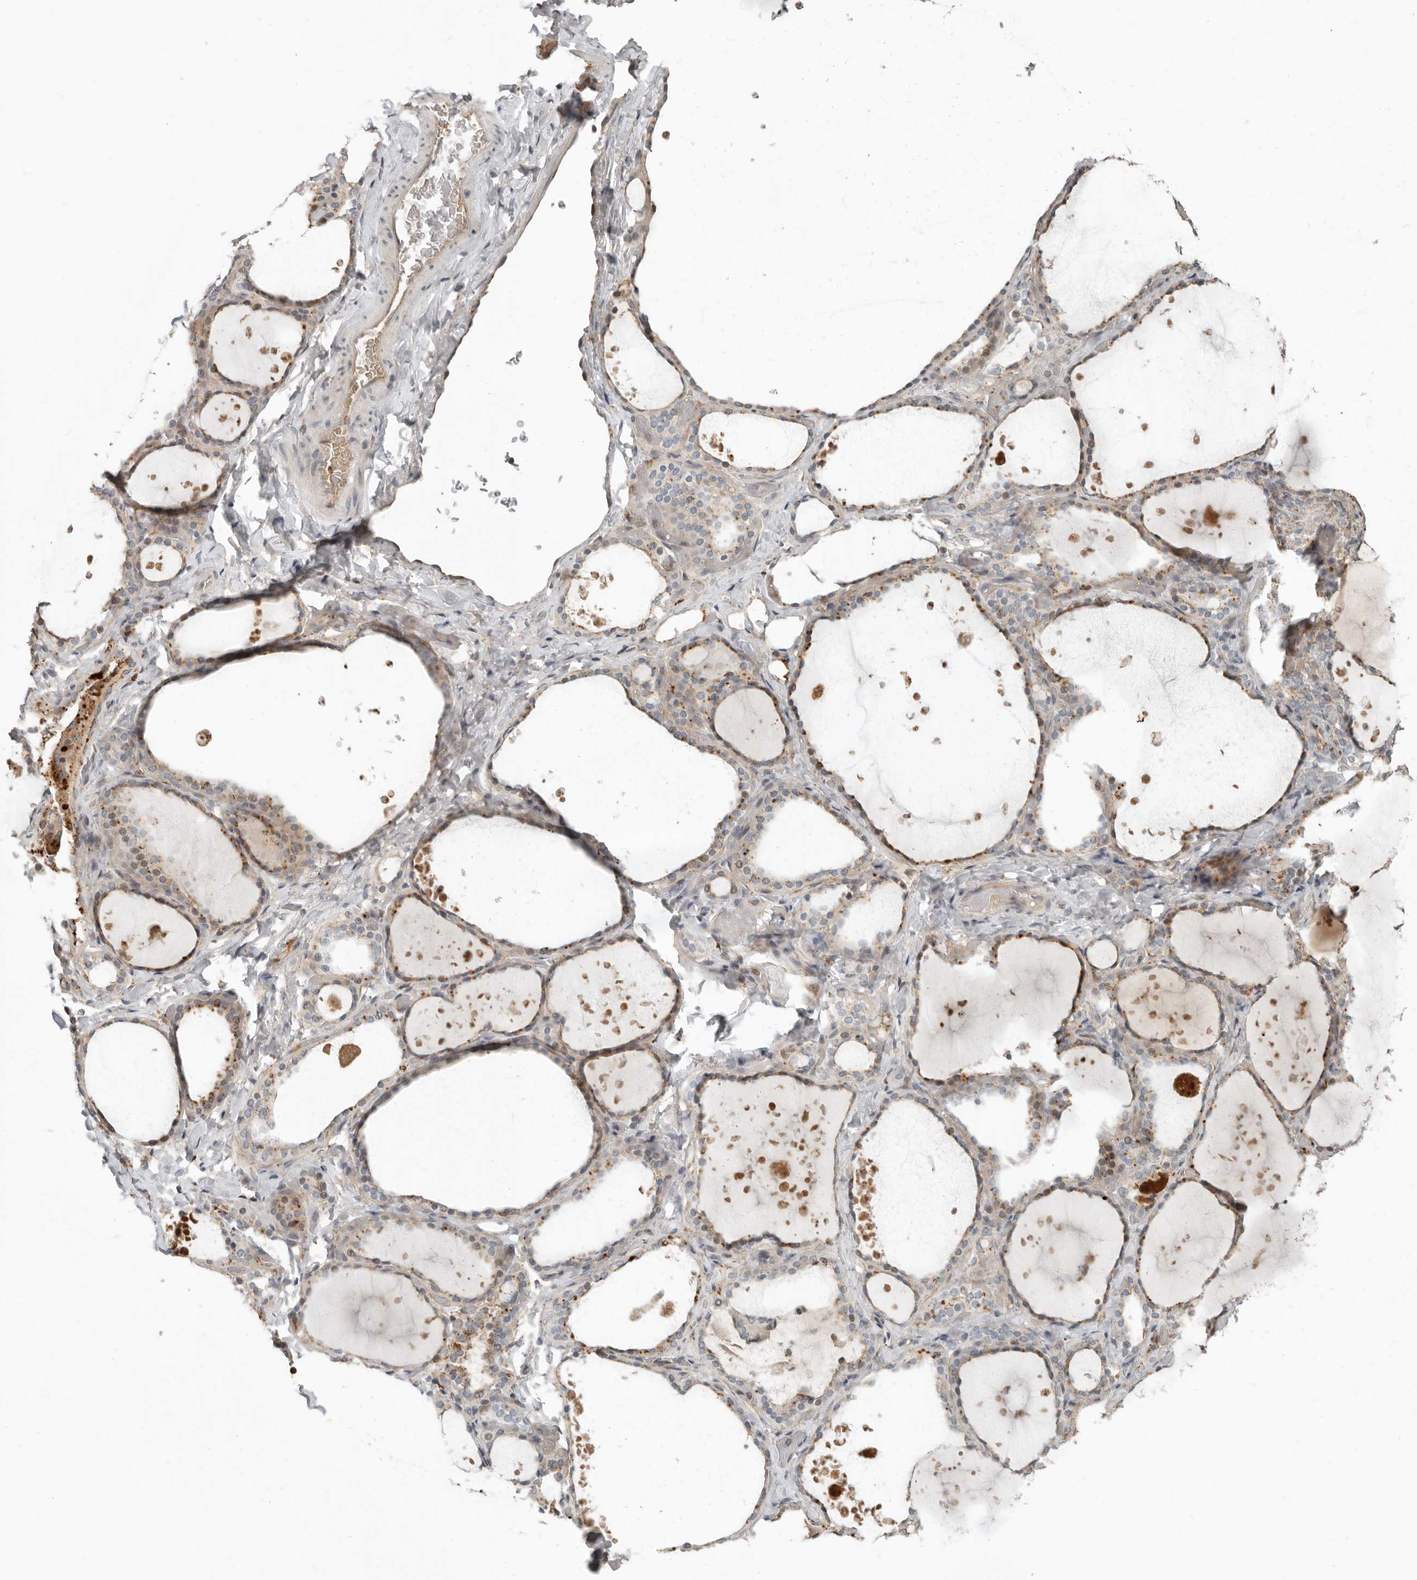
{"staining": {"intensity": "moderate", "quantity": "25%-75%", "location": "cytoplasmic/membranous"}, "tissue": "thyroid gland", "cell_type": "Glandular cells", "image_type": "normal", "snomed": [{"axis": "morphology", "description": "Normal tissue, NOS"}, {"axis": "topography", "description": "Thyroid gland"}], "caption": "Moderate cytoplasmic/membranous staining is appreciated in approximately 25%-75% of glandular cells in unremarkable thyroid gland. (DAB (3,3'-diaminobenzidine) IHC, brown staining for protein, blue staining for nuclei).", "gene": "KLHL38", "patient": {"sex": "female", "age": 44}}